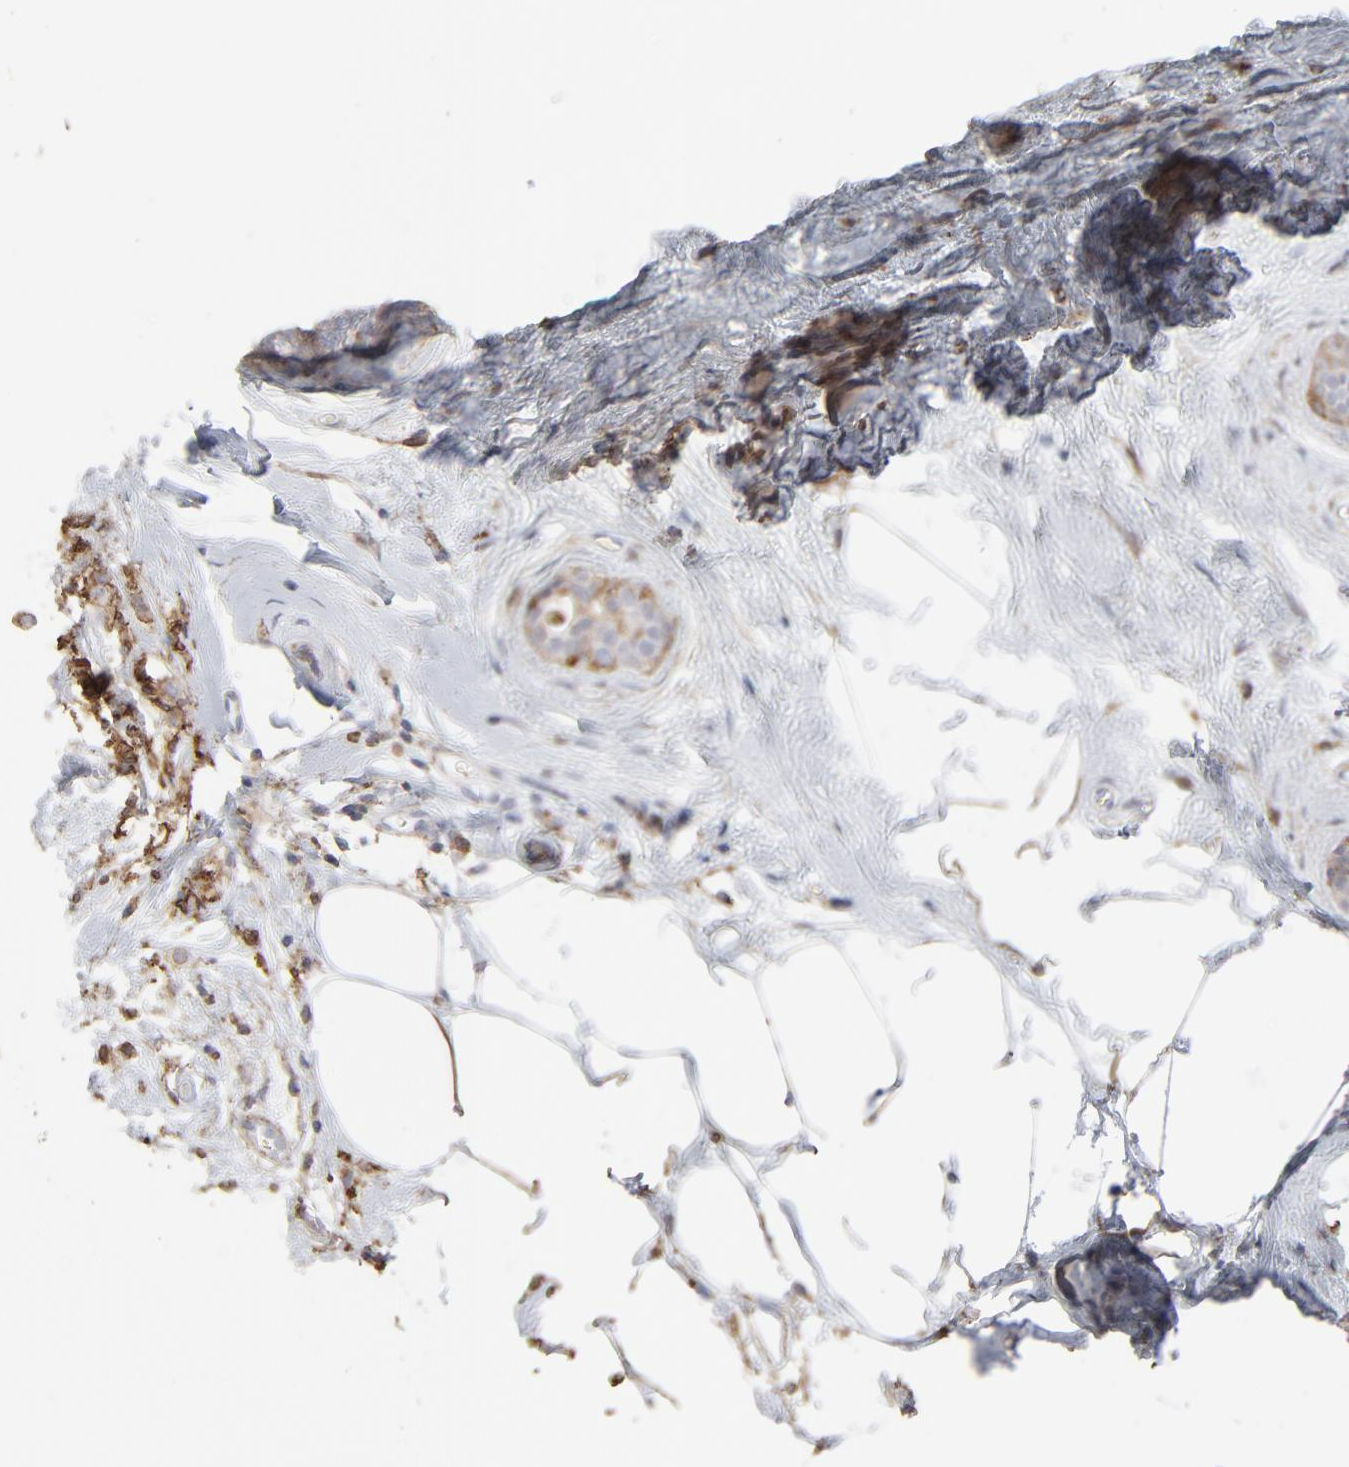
{"staining": {"intensity": "moderate", "quantity": "25%-75%", "location": "cytoplasmic/membranous"}, "tissue": "breast cancer", "cell_type": "Tumor cells", "image_type": "cancer", "snomed": [{"axis": "morphology", "description": "Lobular carcinoma"}, {"axis": "topography", "description": "Breast"}], "caption": "A high-resolution image shows immunohistochemistry (IHC) staining of breast lobular carcinoma, which reveals moderate cytoplasmic/membranous expression in approximately 25%-75% of tumor cells.", "gene": "ANXA5", "patient": {"sex": "female", "age": 60}}